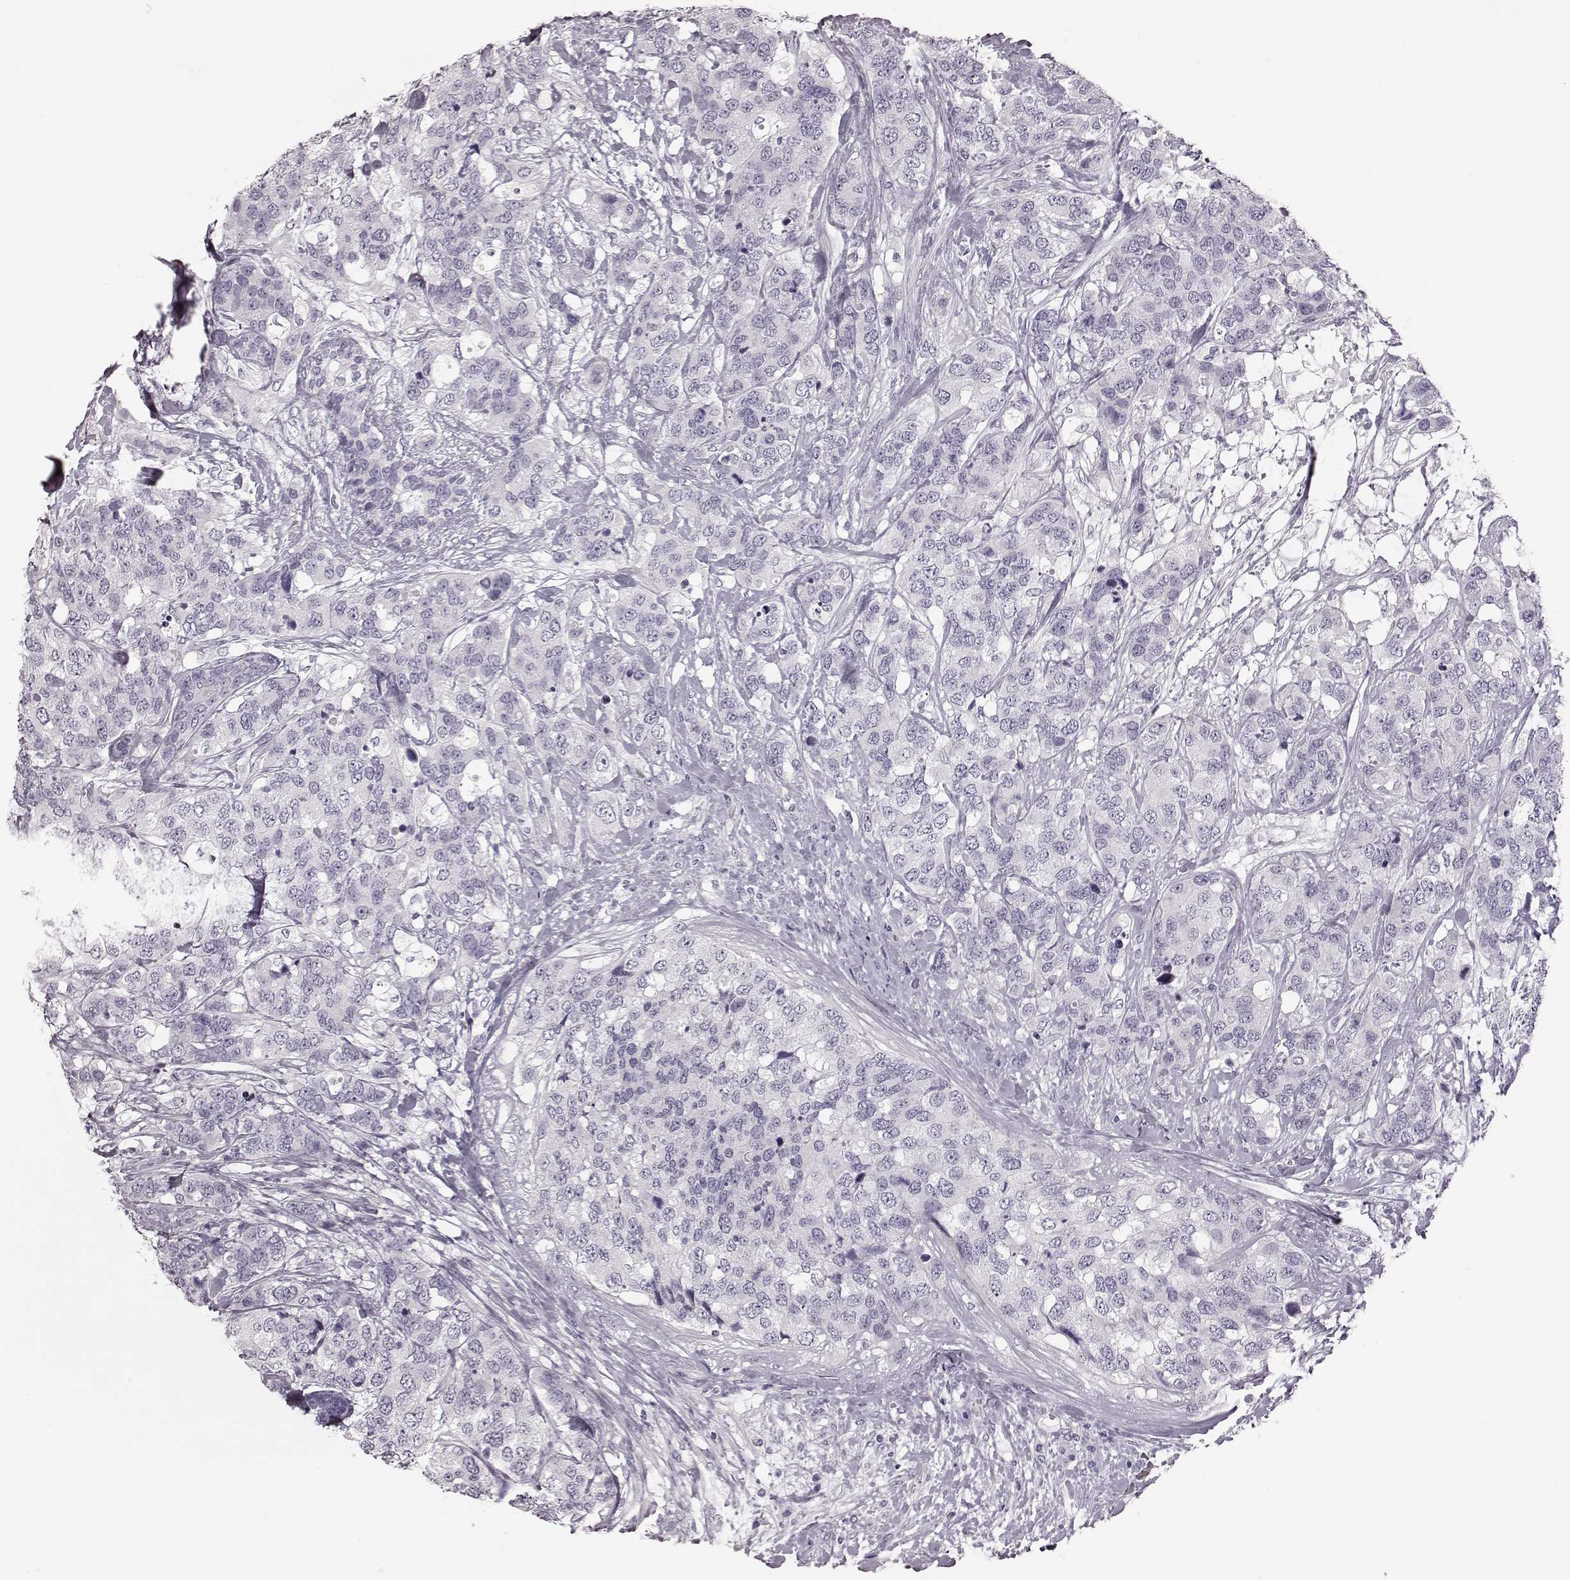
{"staining": {"intensity": "negative", "quantity": "none", "location": "none"}, "tissue": "breast cancer", "cell_type": "Tumor cells", "image_type": "cancer", "snomed": [{"axis": "morphology", "description": "Lobular carcinoma"}, {"axis": "topography", "description": "Breast"}], "caption": "Immunohistochemistry image of human breast lobular carcinoma stained for a protein (brown), which reveals no expression in tumor cells.", "gene": "ZNF433", "patient": {"sex": "female", "age": 59}}